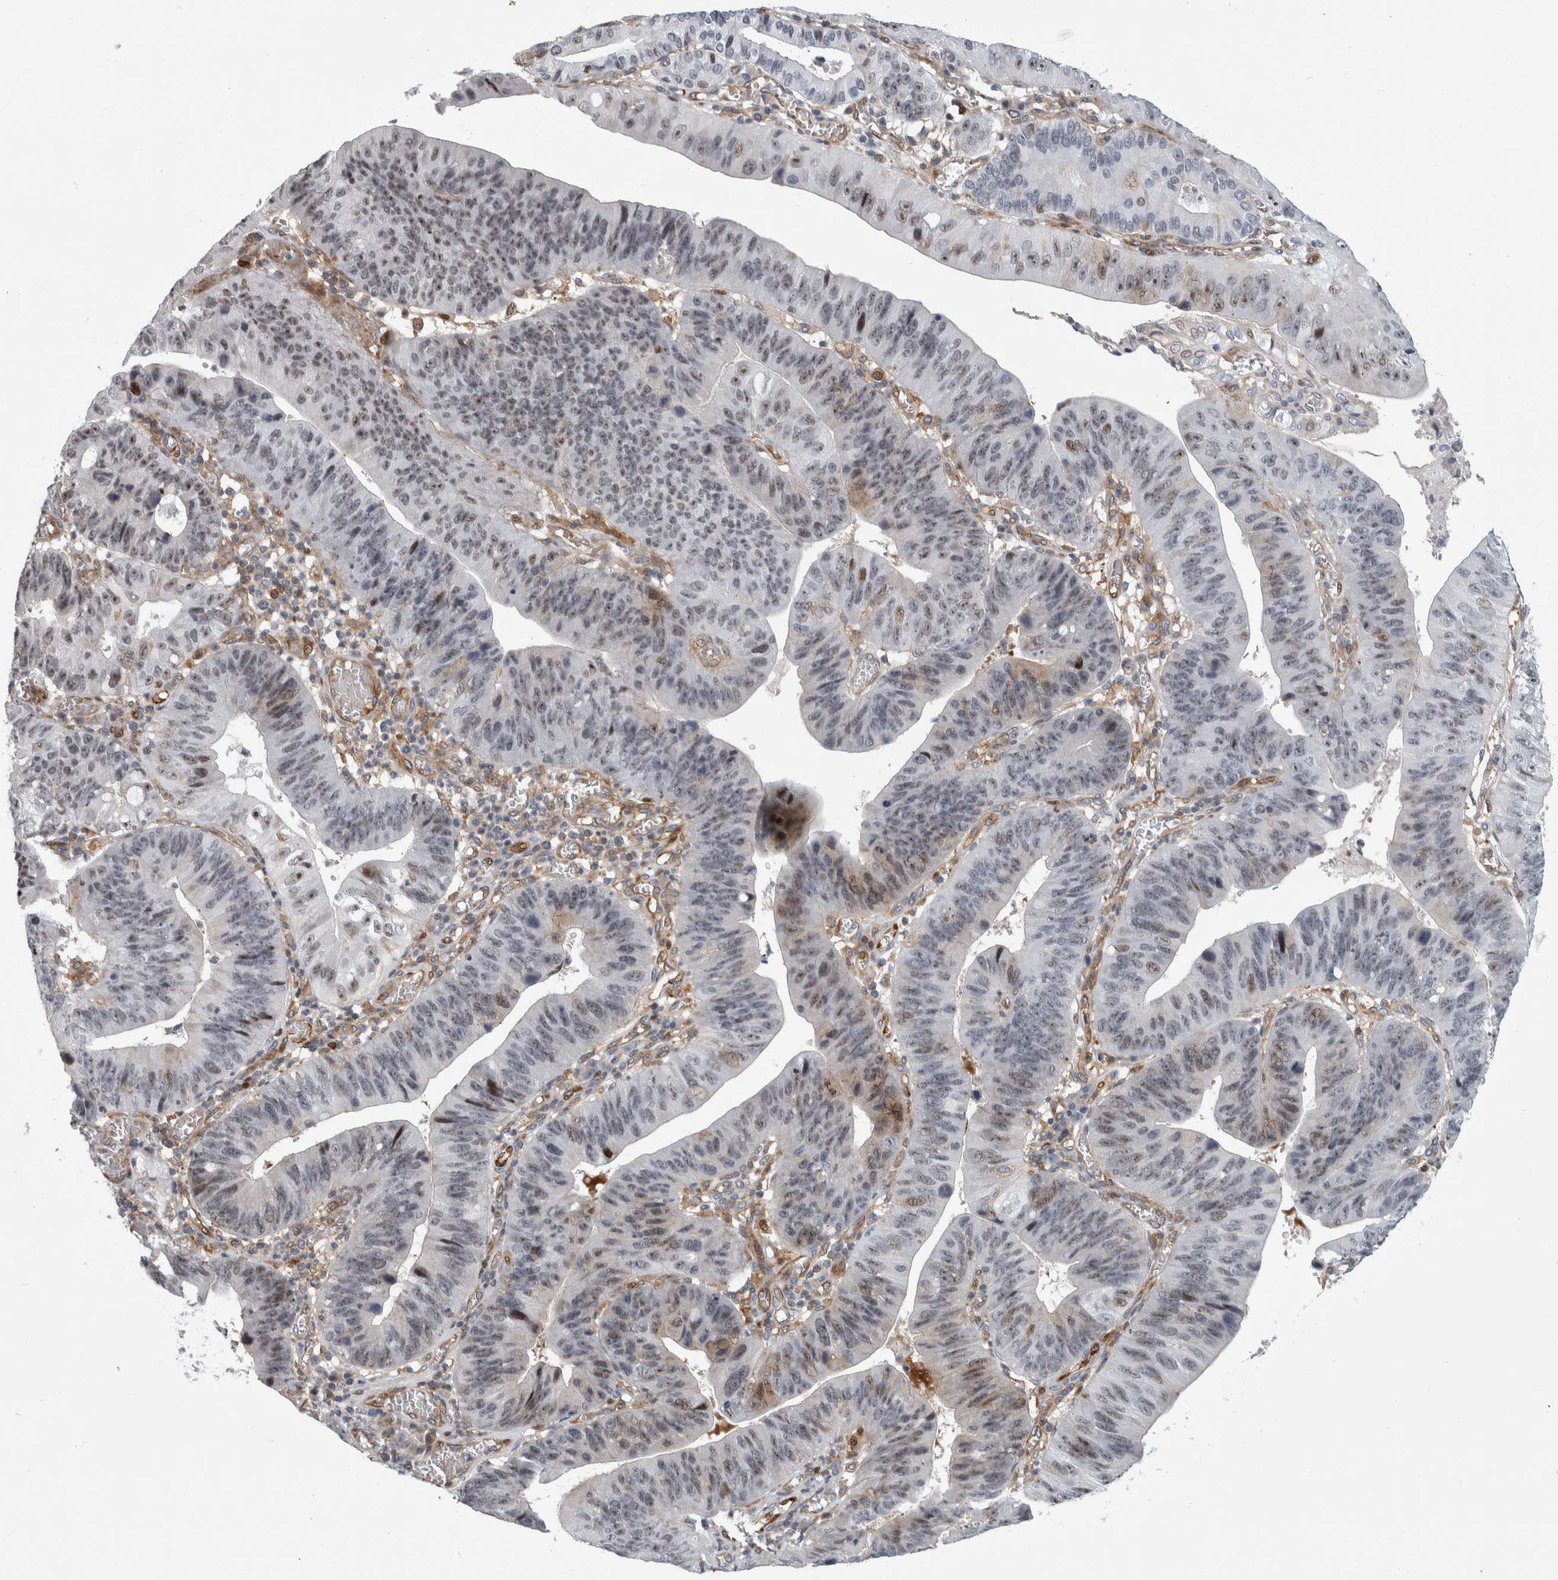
{"staining": {"intensity": "moderate", "quantity": "25%-75%", "location": "nuclear"}, "tissue": "stomach cancer", "cell_type": "Tumor cells", "image_type": "cancer", "snomed": [{"axis": "morphology", "description": "Adenocarcinoma, NOS"}, {"axis": "topography", "description": "Stomach"}], "caption": "Immunohistochemistry histopathology image of neoplastic tissue: human adenocarcinoma (stomach) stained using immunohistochemistry exhibits medium levels of moderate protein expression localized specifically in the nuclear of tumor cells, appearing as a nuclear brown color.", "gene": "MSL1", "patient": {"sex": "male", "age": 59}}